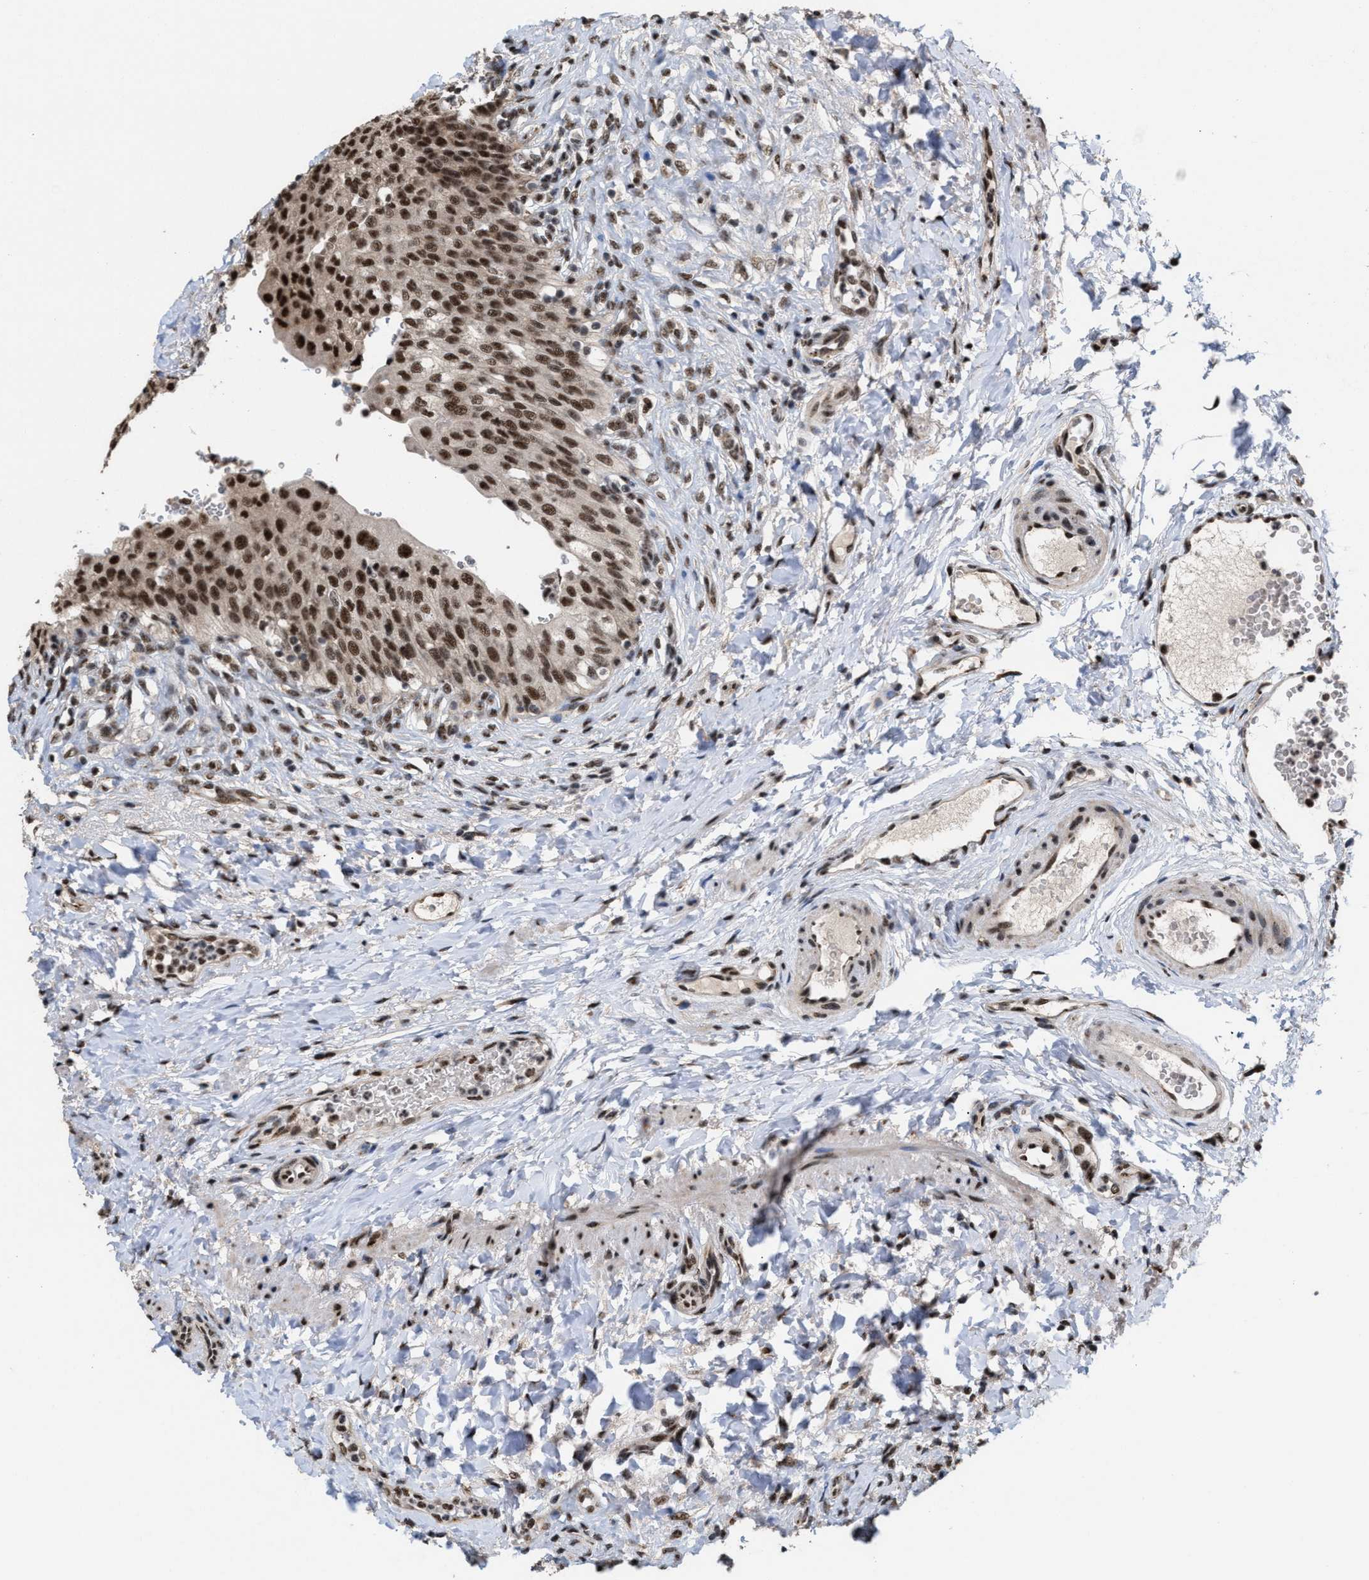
{"staining": {"intensity": "strong", "quantity": ">75%", "location": "cytoplasmic/membranous,nuclear"}, "tissue": "urinary bladder", "cell_type": "Urothelial cells", "image_type": "normal", "snomed": [{"axis": "morphology", "description": "Urothelial carcinoma, High grade"}, {"axis": "topography", "description": "Urinary bladder"}], "caption": "Immunohistochemical staining of benign human urinary bladder shows >75% levels of strong cytoplasmic/membranous,nuclear protein staining in about >75% of urothelial cells.", "gene": "EIF4A3", "patient": {"sex": "male", "age": 46}}